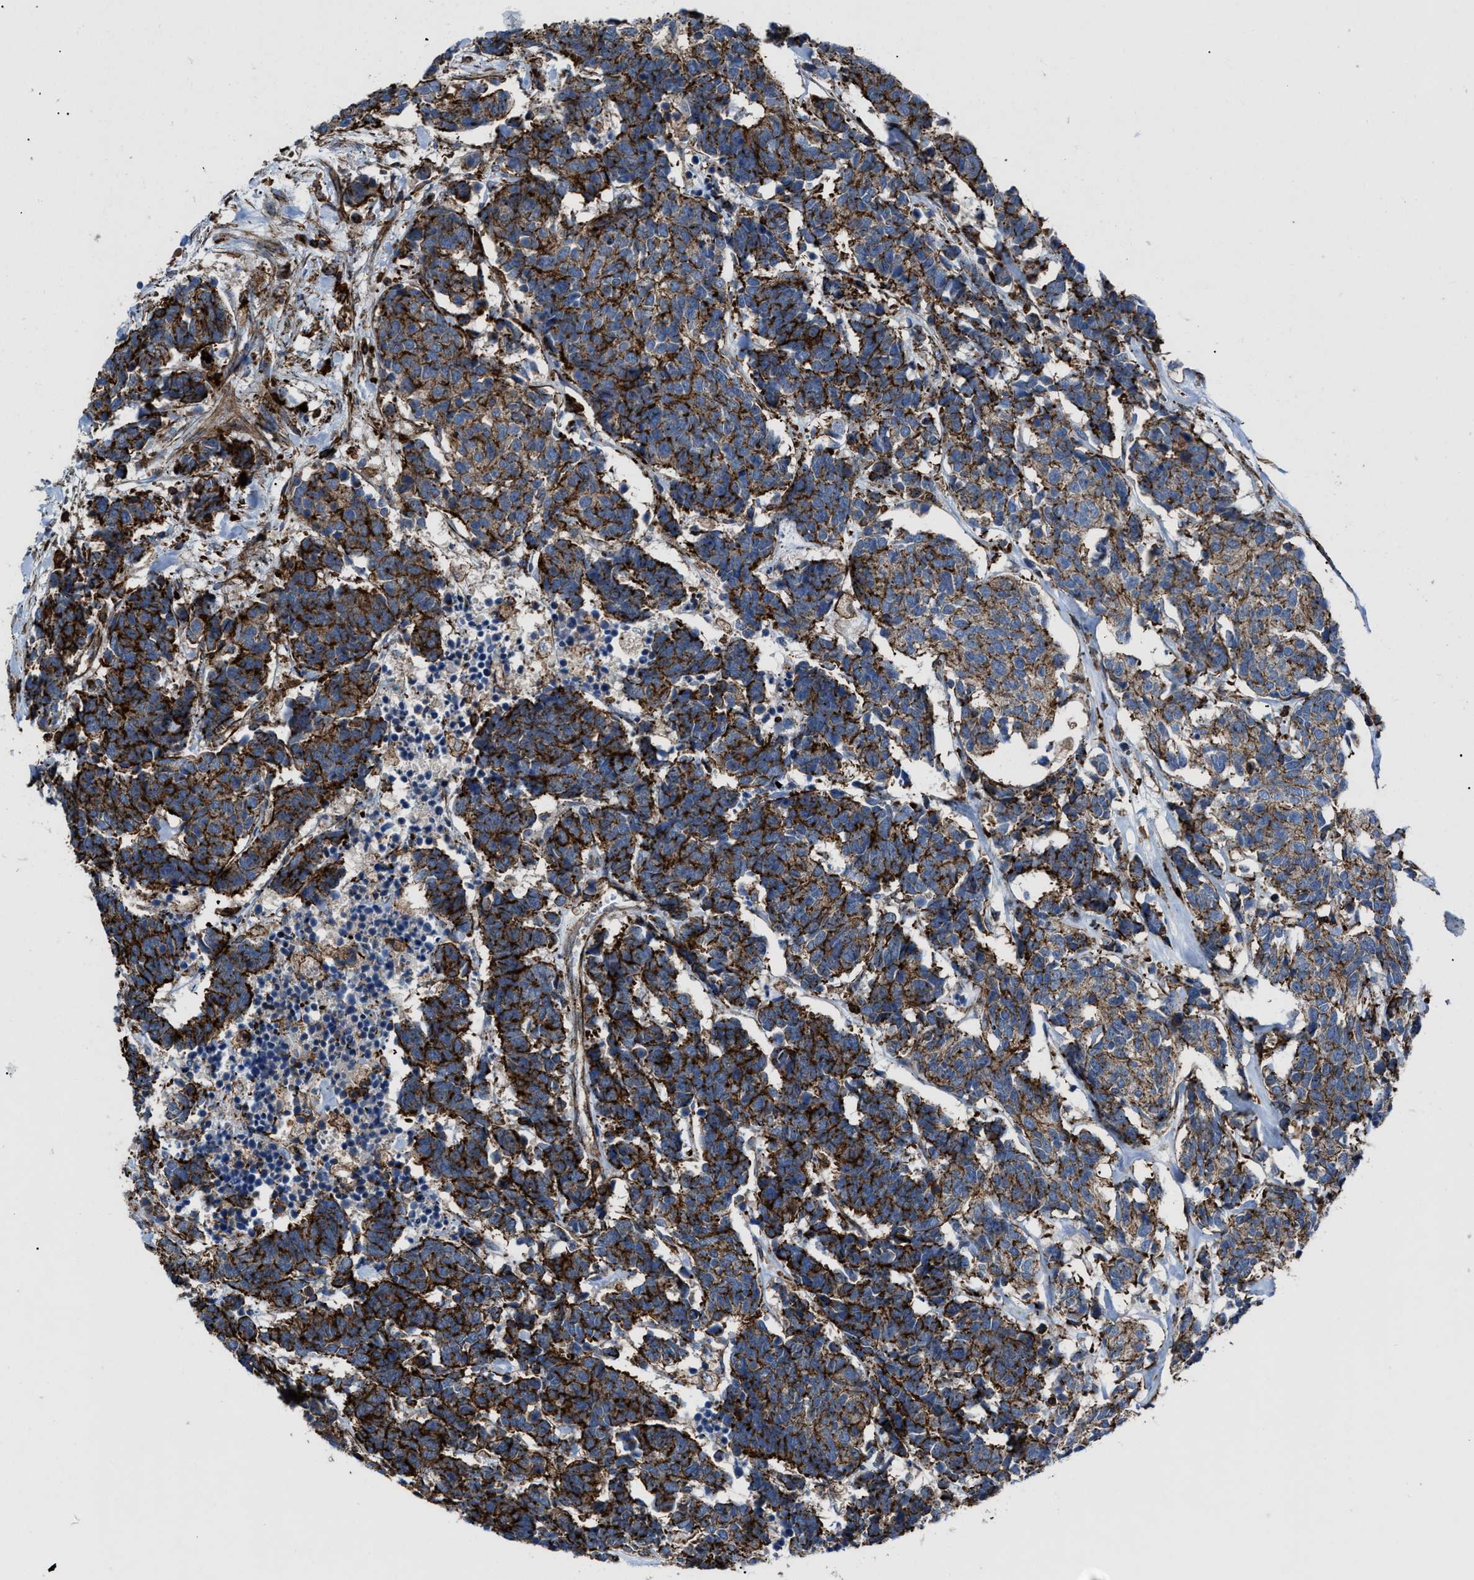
{"staining": {"intensity": "strong", "quantity": ">75%", "location": "cytoplasmic/membranous"}, "tissue": "carcinoid", "cell_type": "Tumor cells", "image_type": "cancer", "snomed": [{"axis": "morphology", "description": "Carcinoma, NOS"}, {"axis": "morphology", "description": "Carcinoid, malignant, NOS"}, {"axis": "topography", "description": "Urinary bladder"}], "caption": "Strong cytoplasmic/membranous staining for a protein is identified in approximately >75% of tumor cells of carcinoid using immunohistochemistry.", "gene": "AGPAT2", "patient": {"sex": "male", "age": 57}}